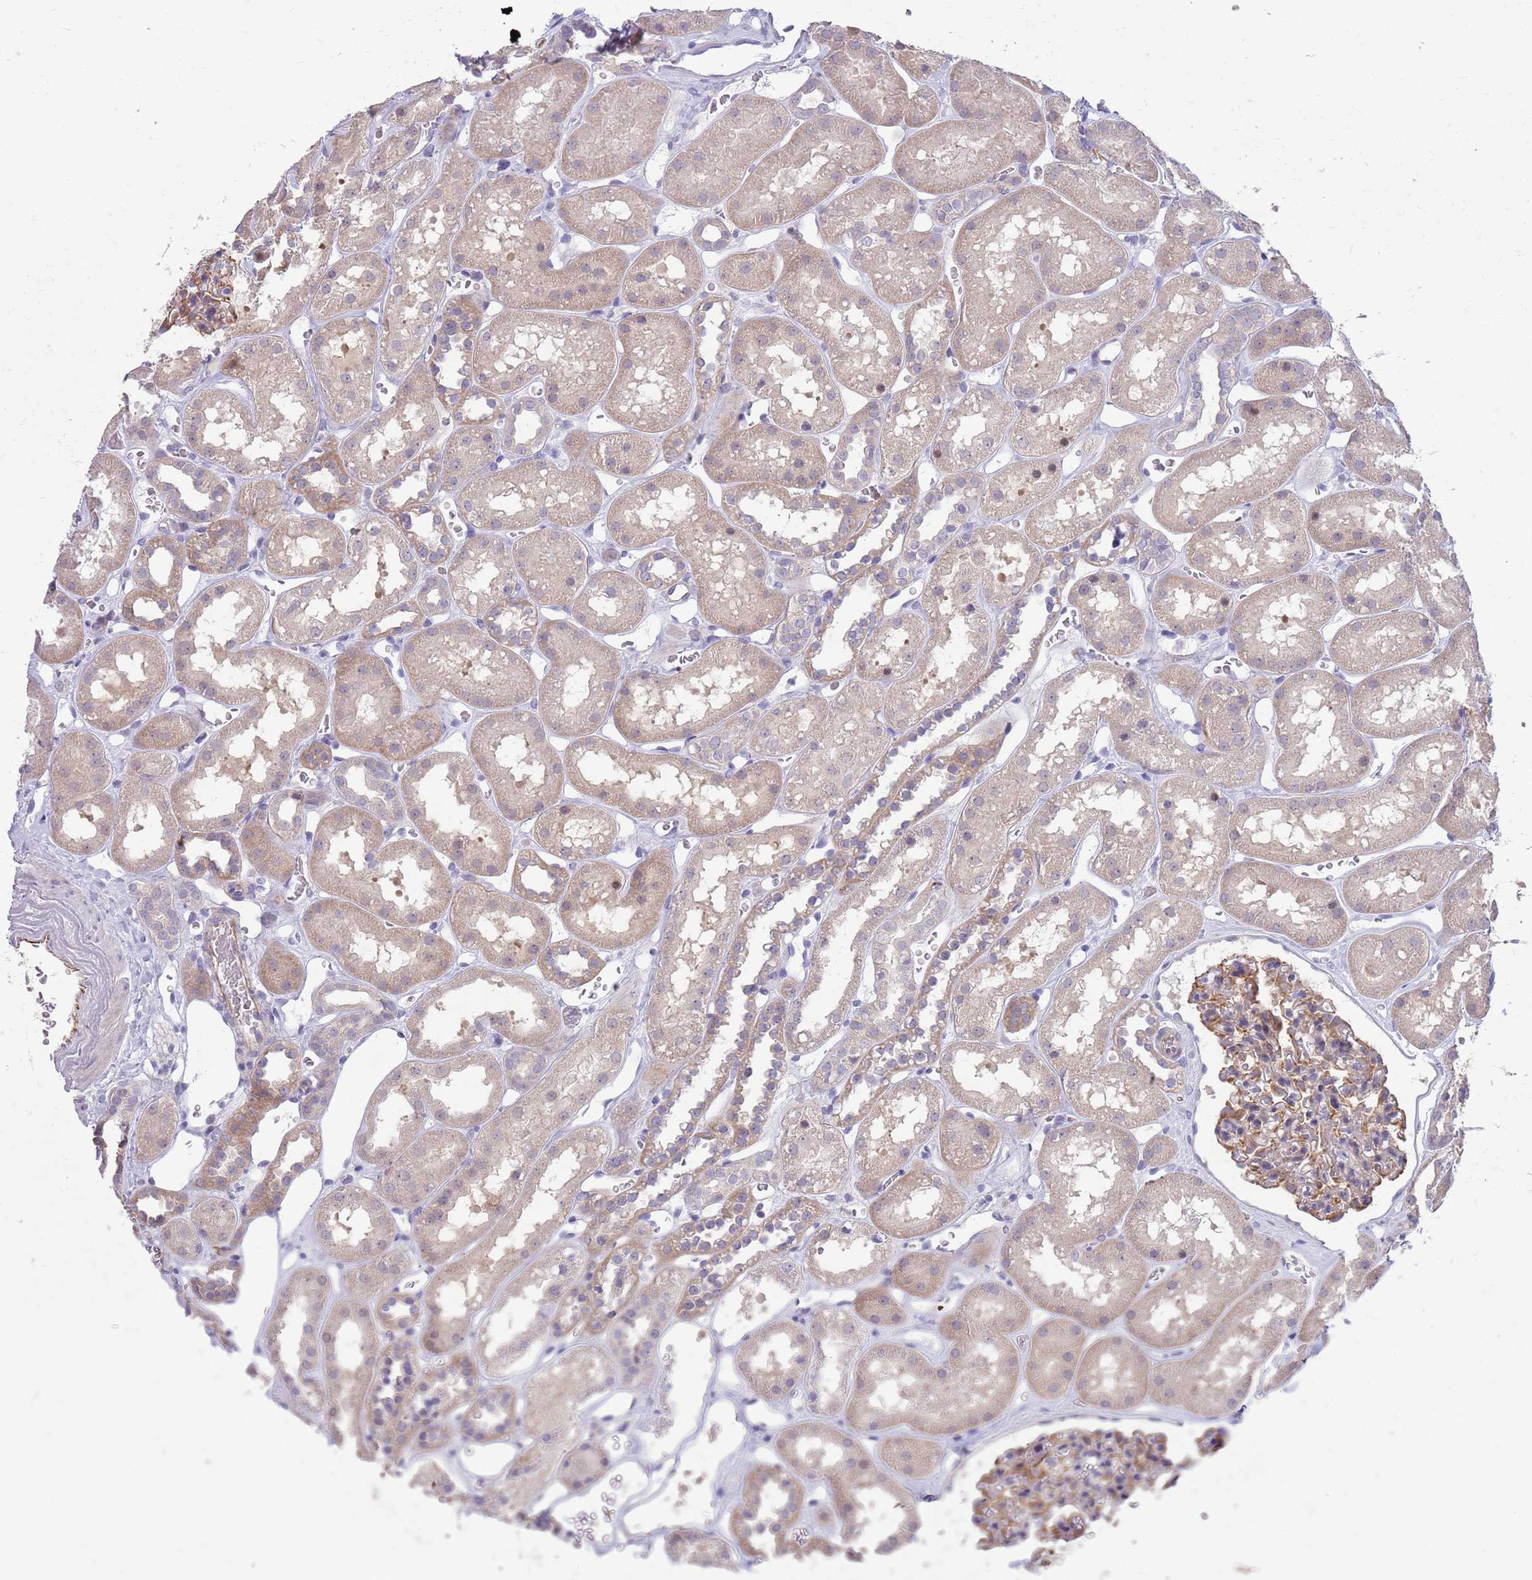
{"staining": {"intensity": "moderate", "quantity": "25%-75%", "location": "cytoplasmic/membranous"}, "tissue": "kidney", "cell_type": "Cells in glomeruli", "image_type": "normal", "snomed": [{"axis": "morphology", "description": "Normal tissue, NOS"}, {"axis": "topography", "description": "Kidney"}], "caption": "The micrograph reveals staining of benign kidney, revealing moderate cytoplasmic/membranous protein staining (brown color) within cells in glomeruli. The protein is stained brown, and the nuclei are stained in blue (DAB IHC with brightfield microscopy, high magnification).", "gene": "ZNF14", "patient": {"sex": "female", "age": 41}}